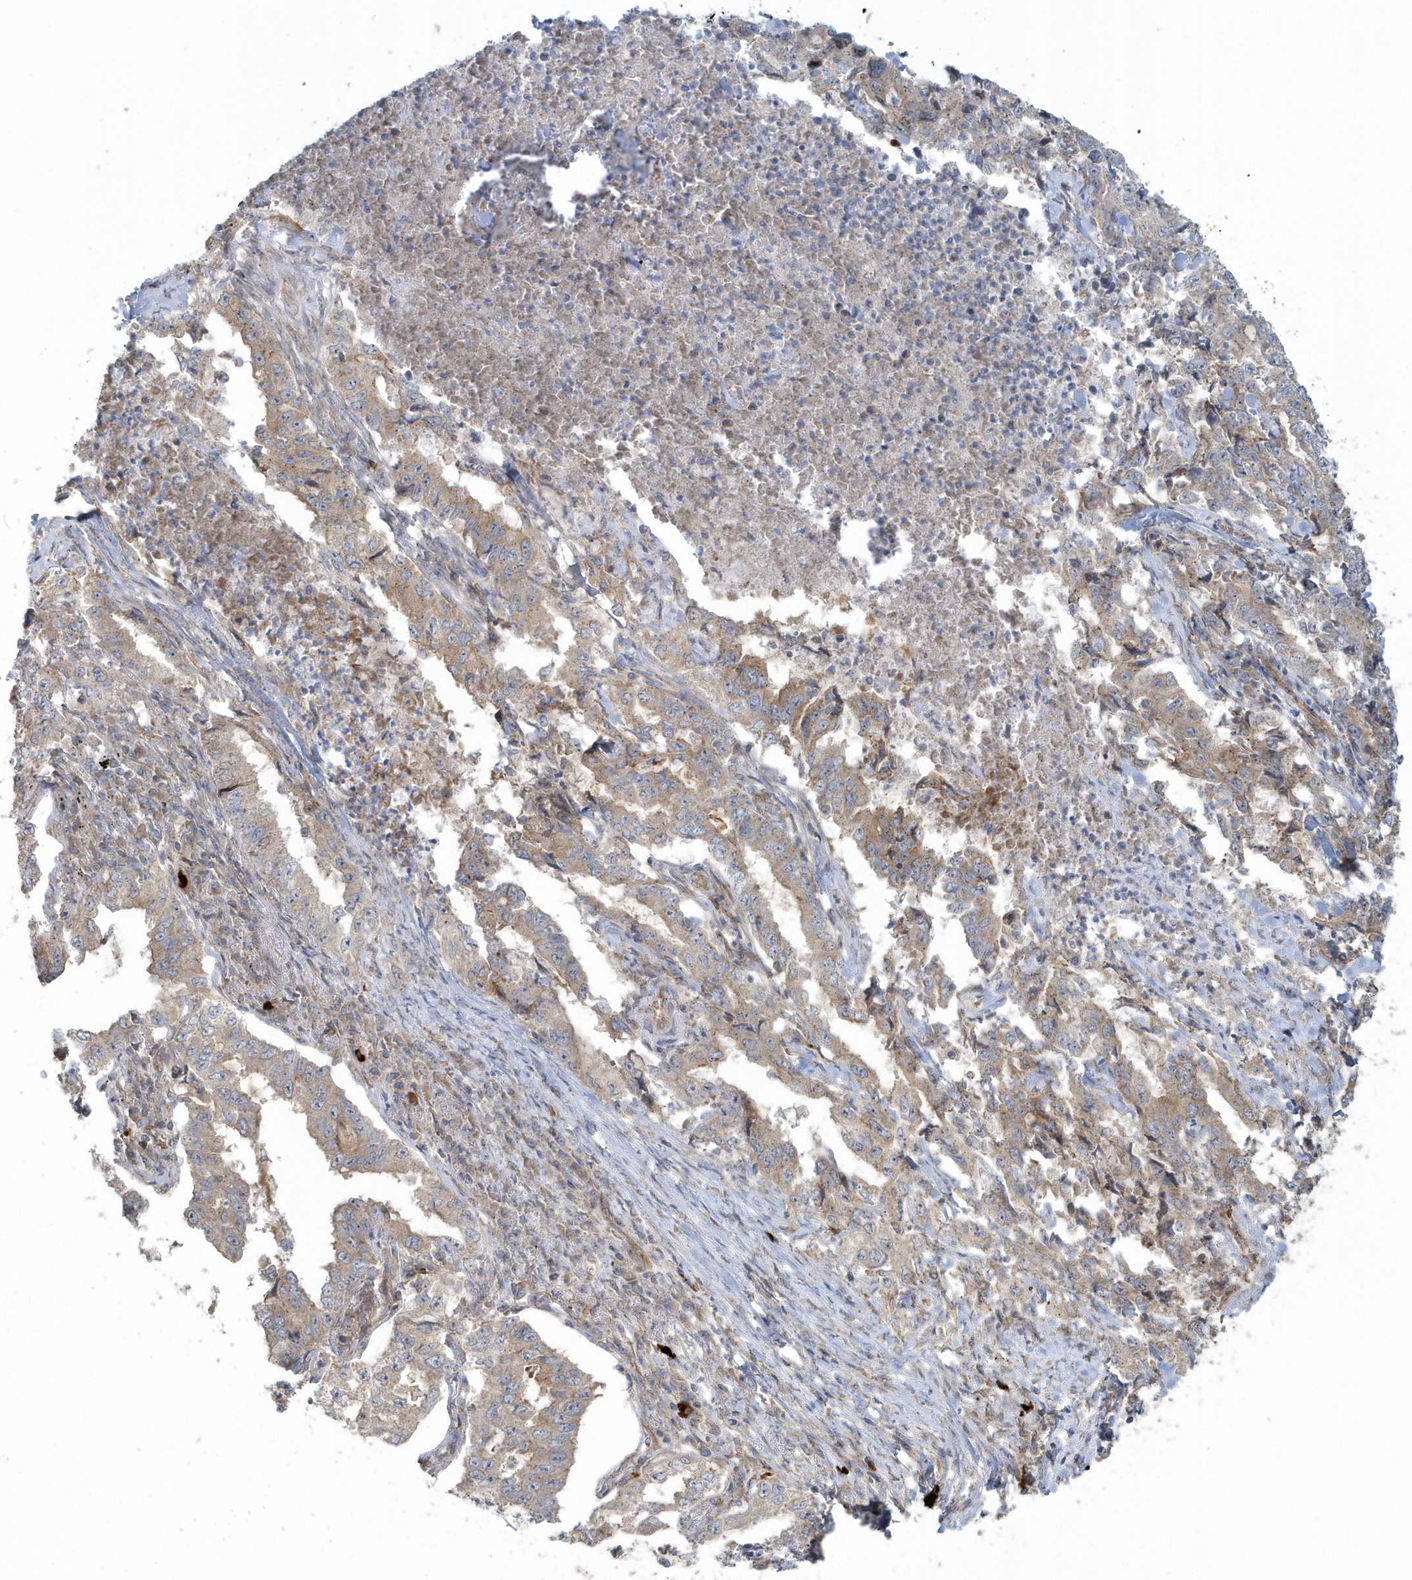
{"staining": {"intensity": "weak", "quantity": "25%-75%", "location": "cytoplasmic/membranous"}, "tissue": "lung cancer", "cell_type": "Tumor cells", "image_type": "cancer", "snomed": [{"axis": "morphology", "description": "Adenocarcinoma, NOS"}, {"axis": "topography", "description": "Lung"}], "caption": "Lung adenocarcinoma tissue displays weak cytoplasmic/membranous expression in about 25%-75% of tumor cells, visualized by immunohistochemistry.", "gene": "STIM2", "patient": {"sex": "female", "age": 51}}